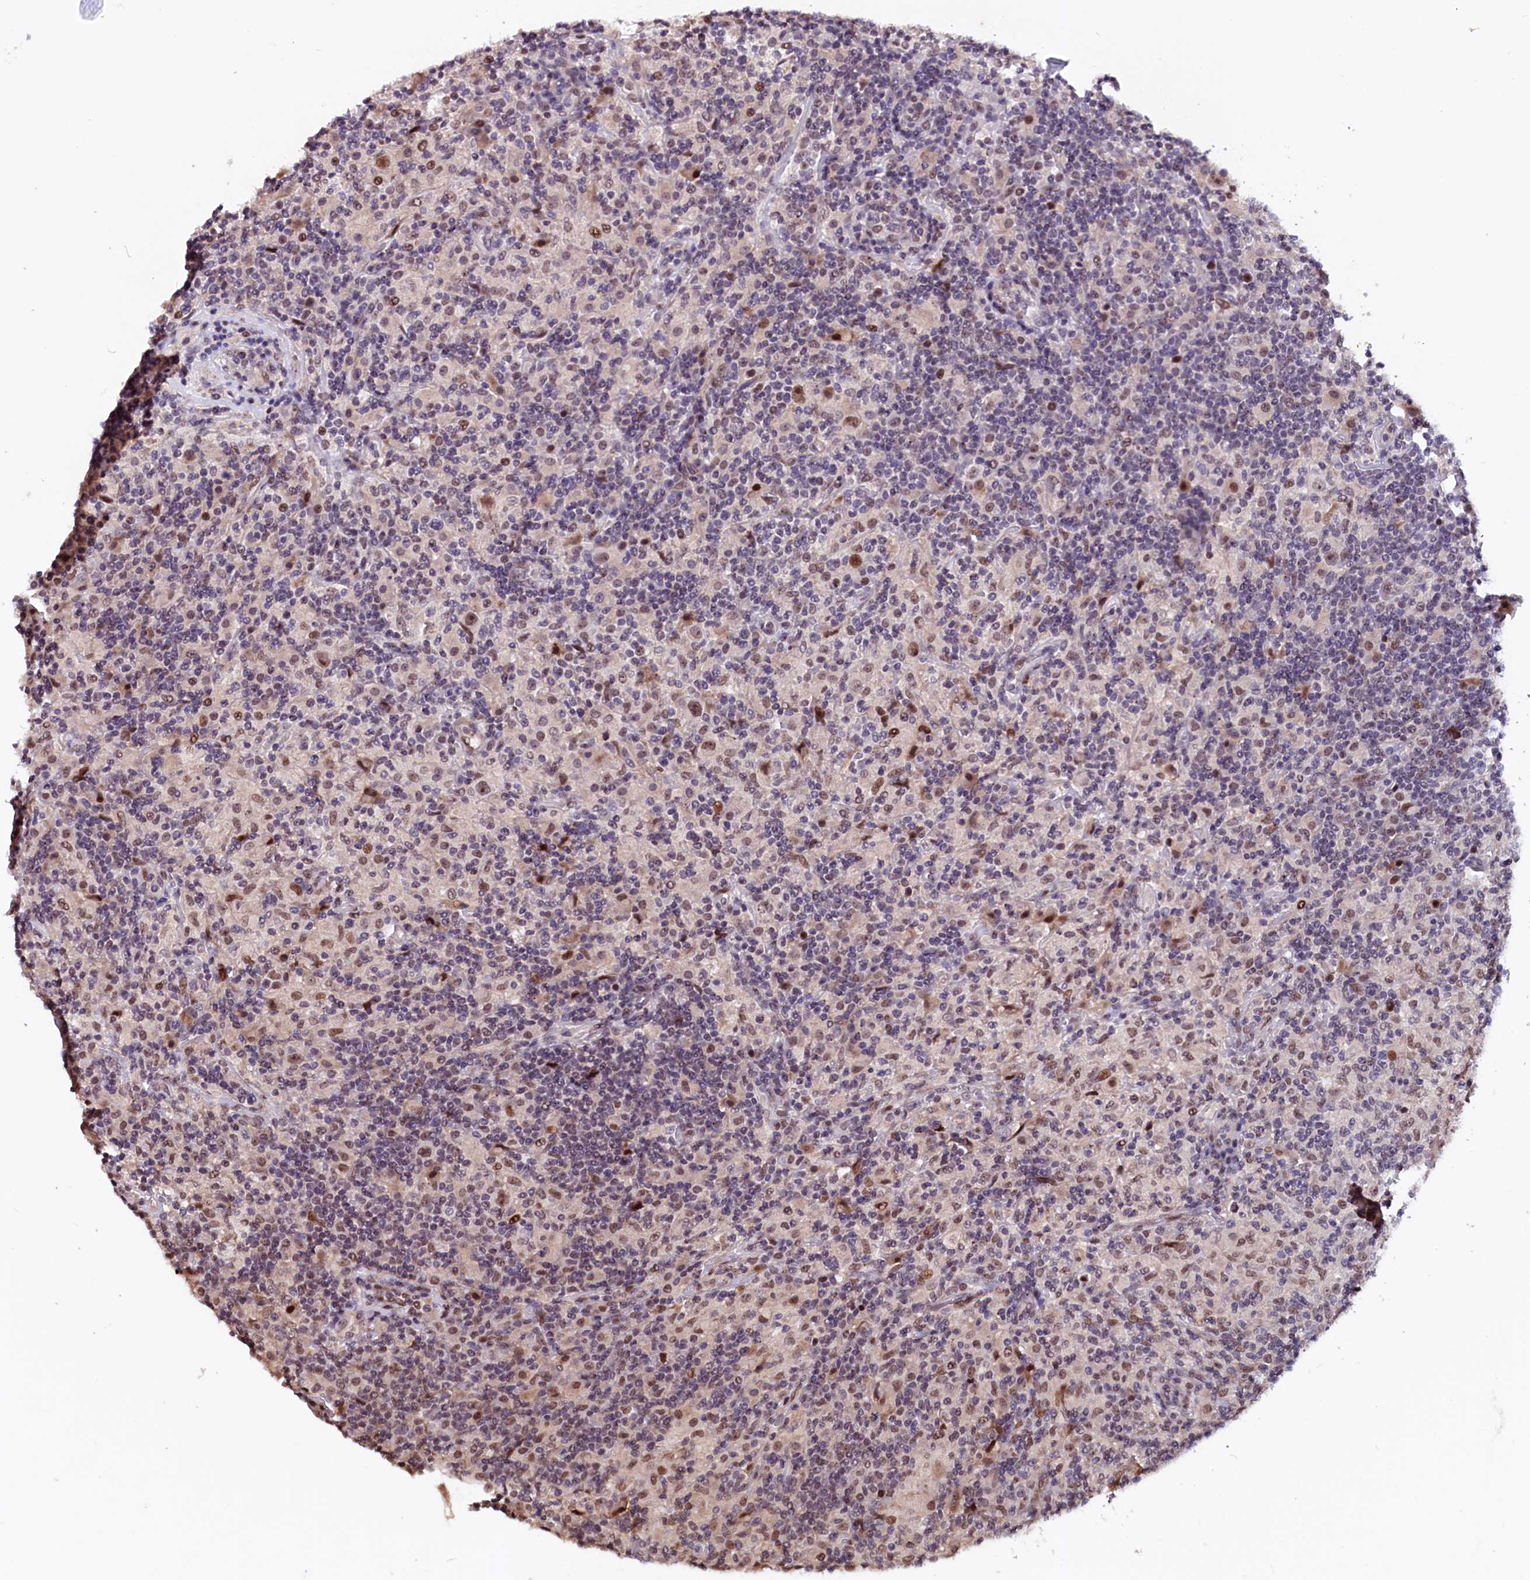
{"staining": {"intensity": "moderate", "quantity": ">75%", "location": "nuclear"}, "tissue": "lymphoma", "cell_type": "Tumor cells", "image_type": "cancer", "snomed": [{"axis": "morphology", "description": "Hodgkin's disease, NOS"}, {"axis": "topography", "description": "Lymph node"}], "caption": "Brown immunohistochemical staining in lymphoma displays moderate nuclear positivity in about >75% of tumor cells. (brown staining indicates protein expression, while blue staining denotes nuclei).", "gene": "RNMT", "patient": {"sex": "male", "age": 70}}